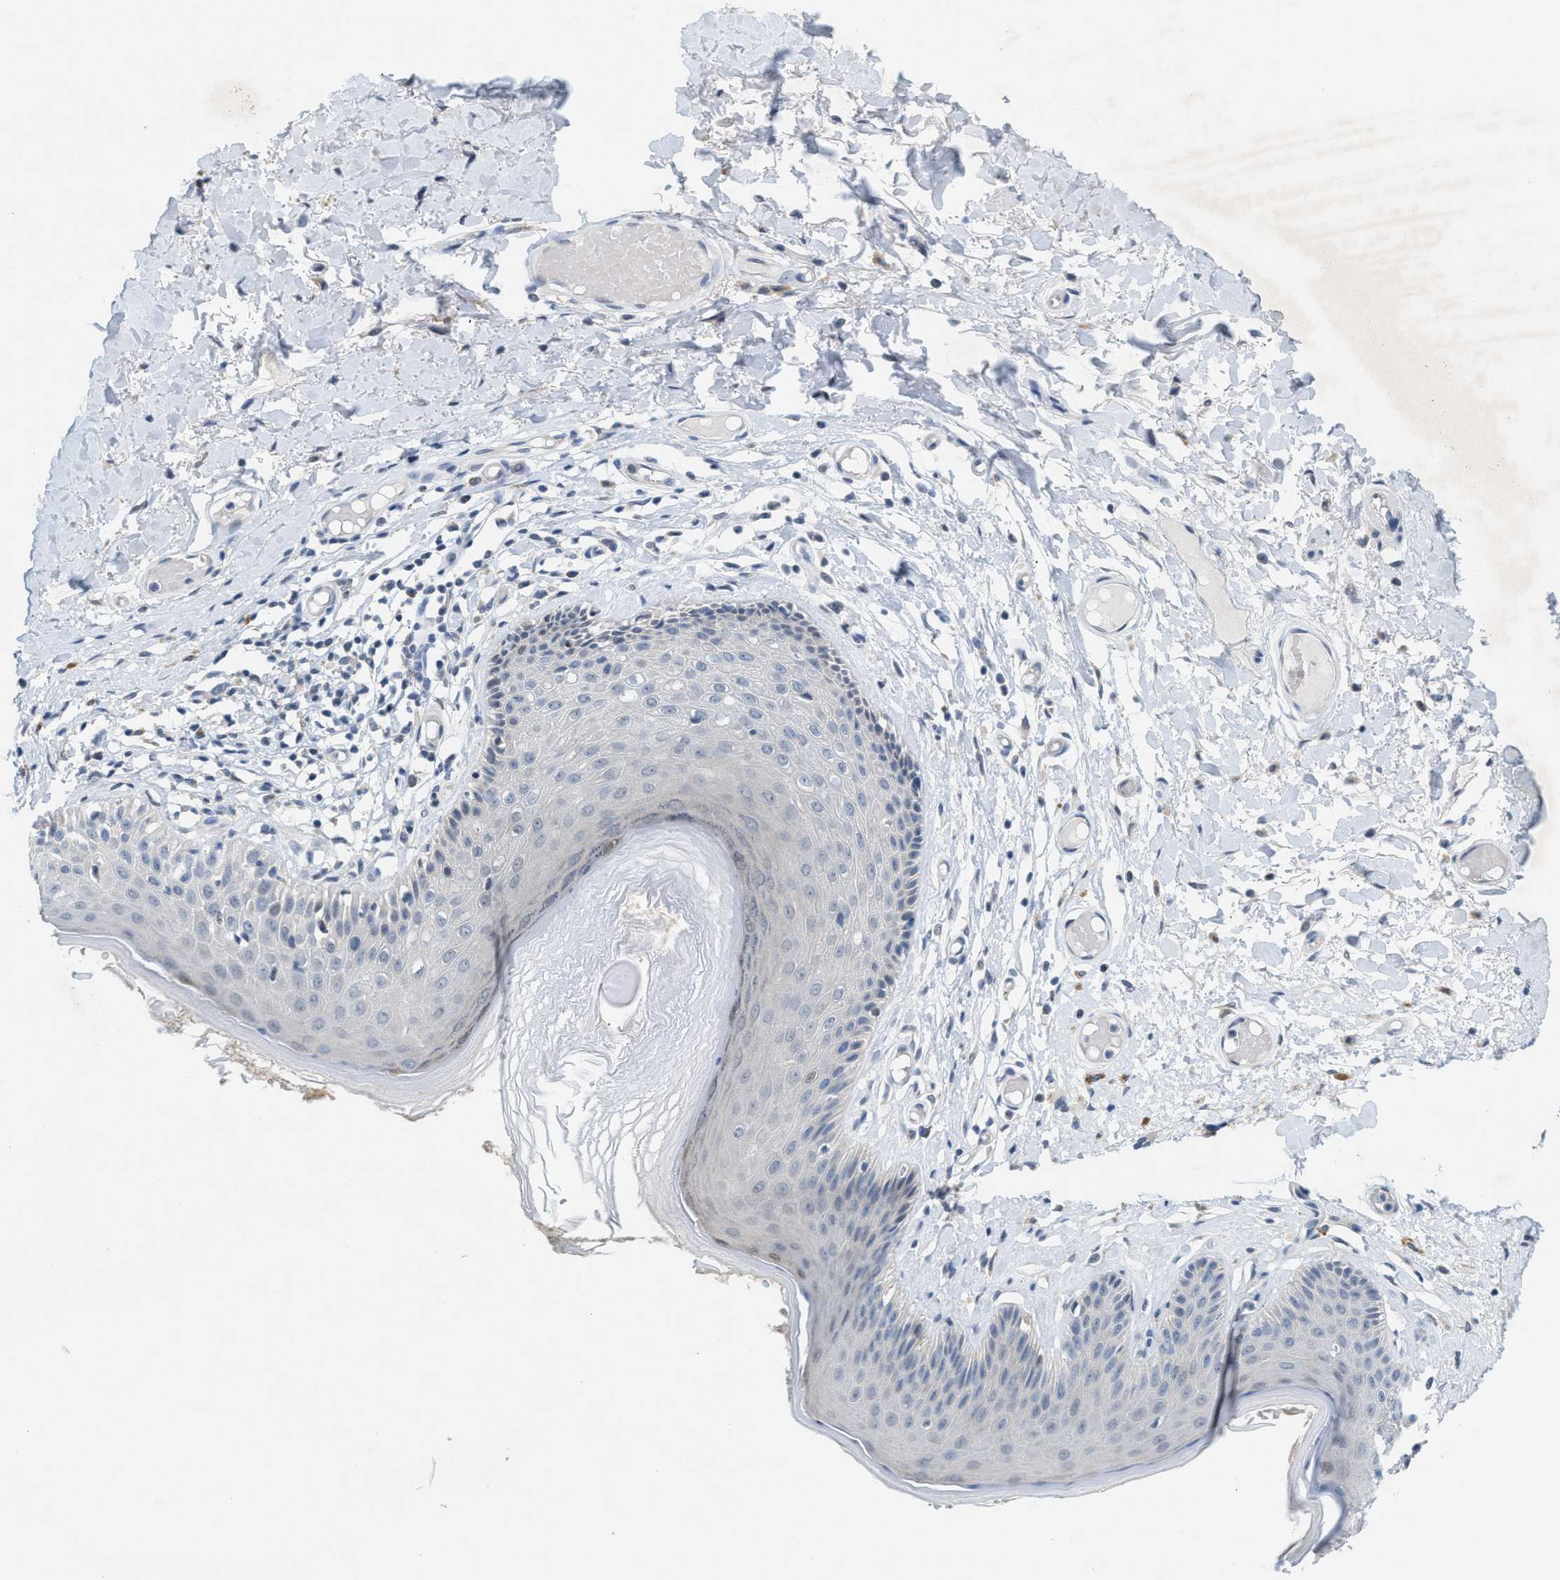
{"staining": {"intensity": "moderate", "quantity": "<25%", "location": "cytoplasmic/membranous"}, "tissue": "skin", "cell_type": "Epidermal cells", "image_type": "normal", "snomed": [{"axis": "morphology", "description": "Normal tissue, NOS"}, {"axis": "topography", "description": "Vulva"}], "caption": "This photomicrograph demonstrates normal skin stained with IHC to label a protein in brown. The cytoplasmic/membranous of epidermal cells show moderate positivity for the protein. Nuclei are counter-stained blue.", "gene": "WIPI2", "patient": {"sex": "female", "age": 73}}